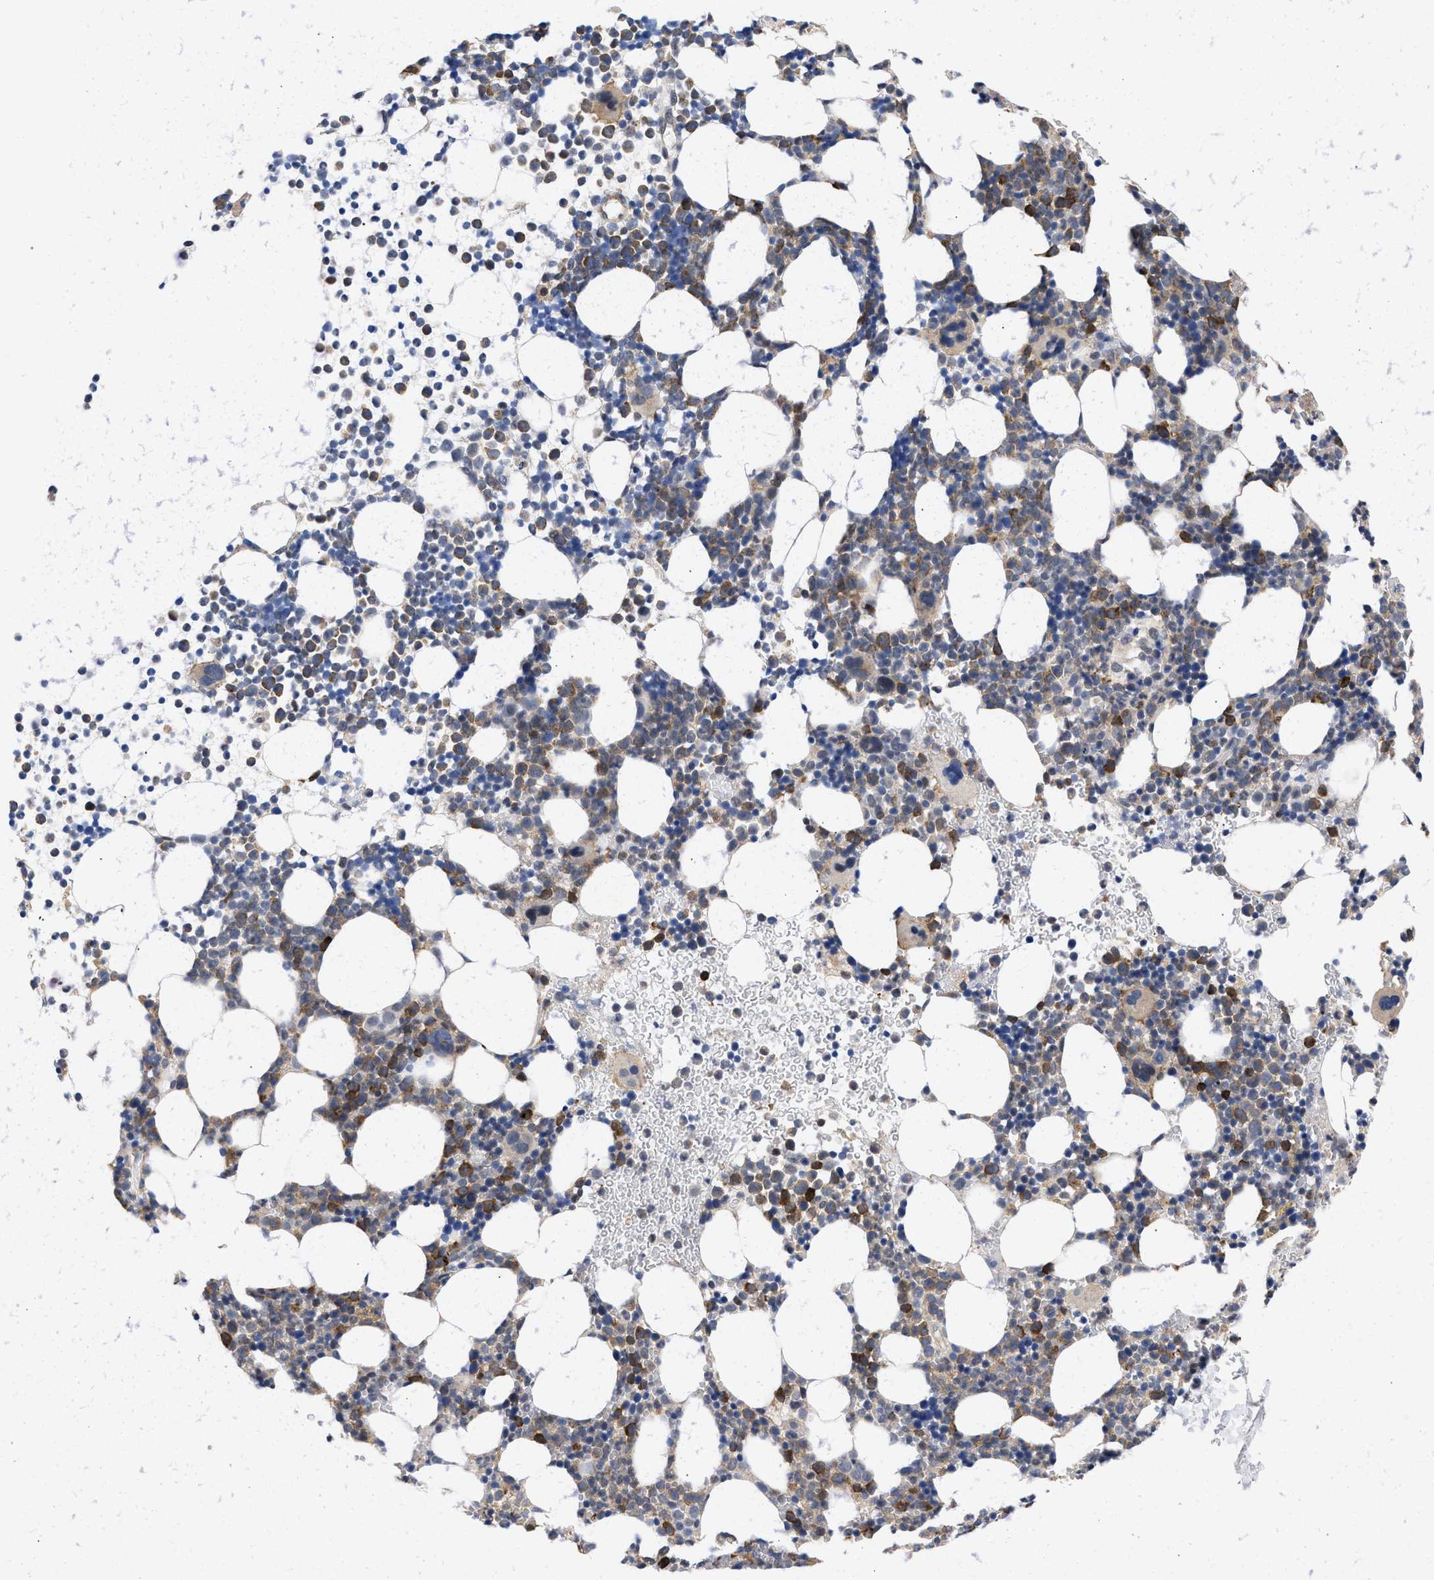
{"staining": {"intensity": "moderate", "quantity": "25%-75%", "location": "cytoplasmic/membranous,nuclear"}, "tissue": "bone marrow", "cell_type": "Hematopoietic cells", "image_type": "normal", "snomed": [{"axis": "morphology", "description": "Normal tissue, NOS"}, {"axis": "morphology", "description": "Inflammation, NOS"}, {"axis": "topography", "description": "Bone marrow"}], "caption": "Moderate cytoplasmic/membranous,nuclear expression for a protein is seen in about 25%-75% of hematopoietic cells of benign bone marrow using IHC.", "gene": "THRA", "patient": {"sex": "female", "age": 67}}